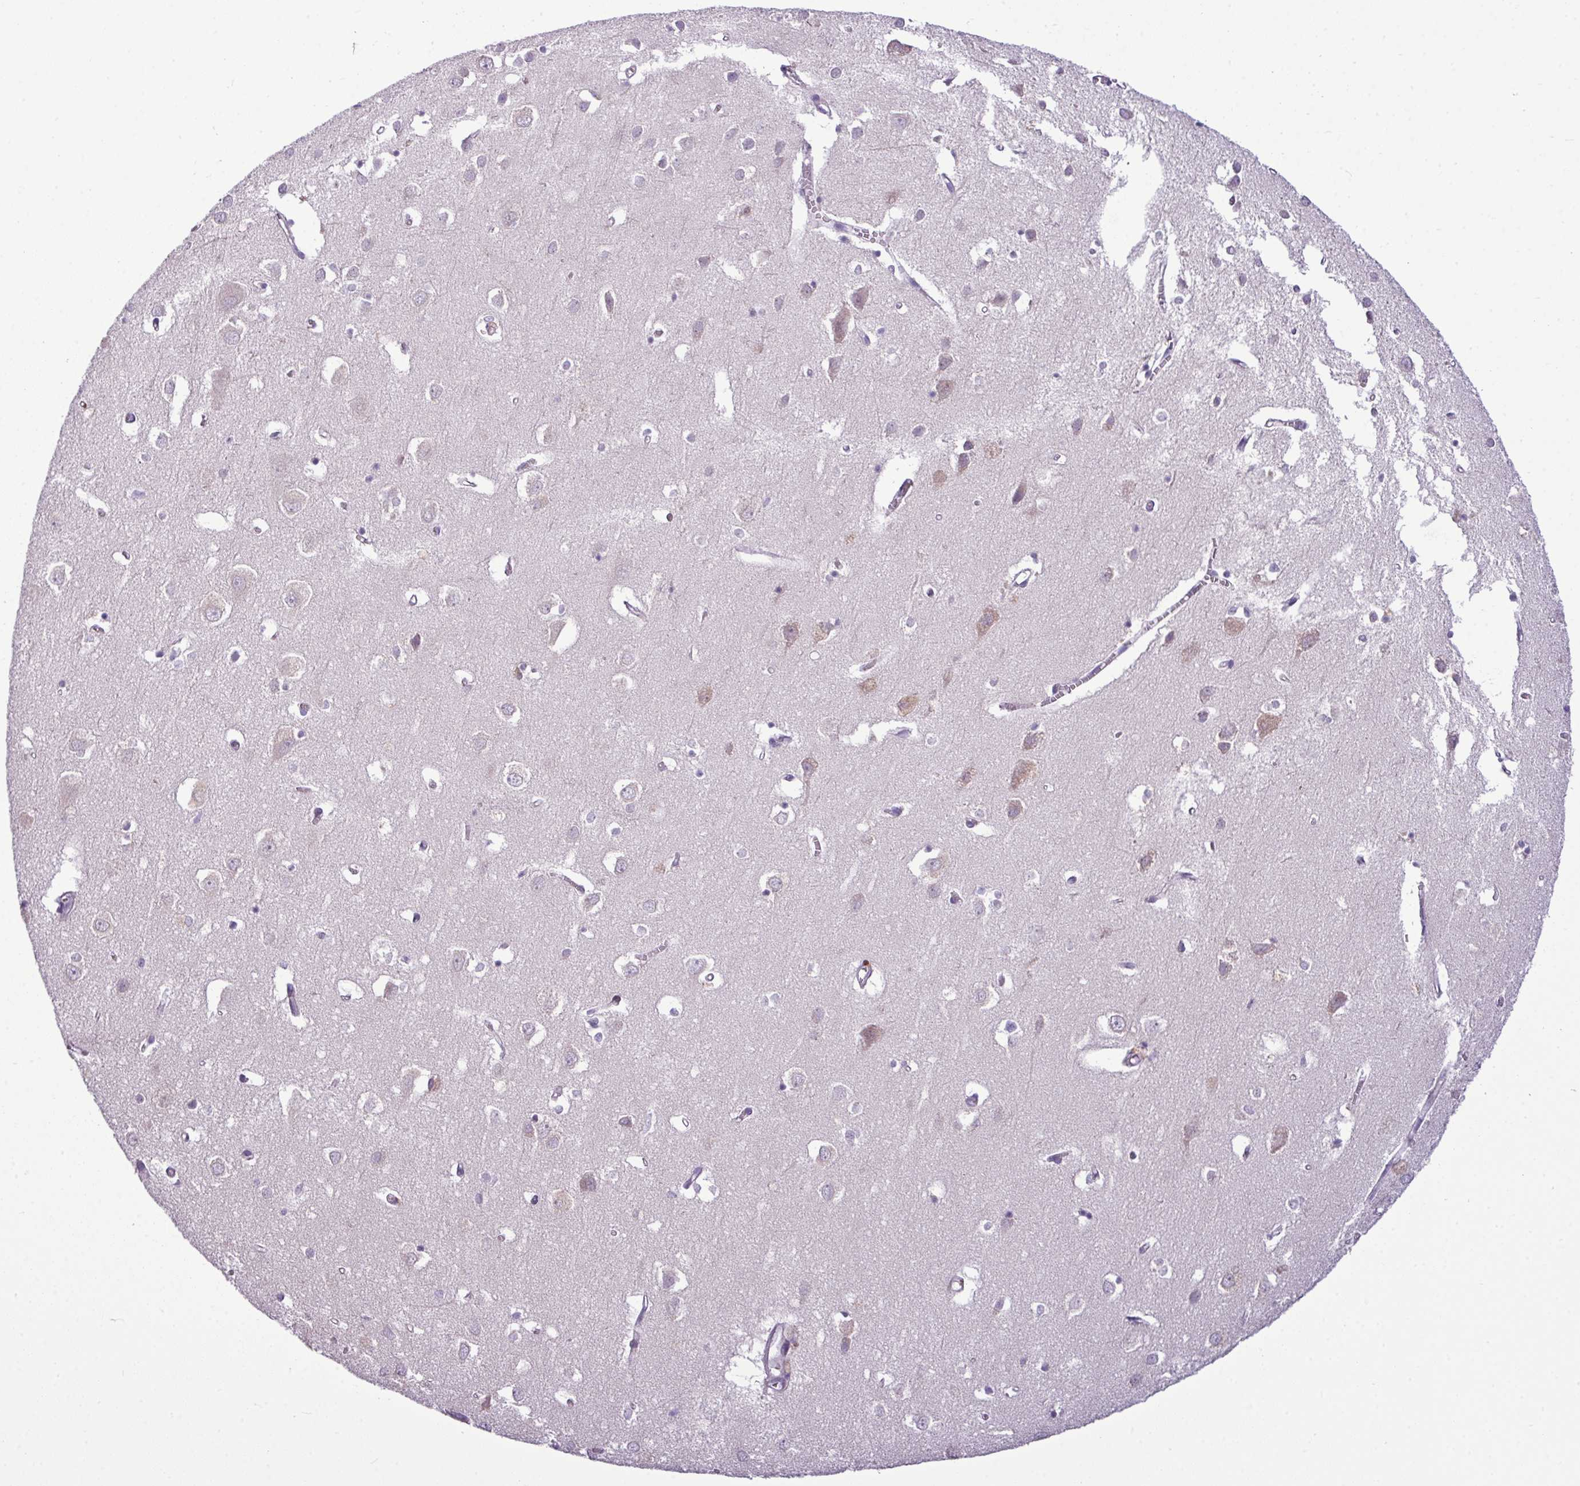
{"staining": {"intensity": "negative", "quantity": "none", "location": "none"}, "tissue": "cerebral cortex", "cell_type": "Endothelial cells", "image_type": "normal", "snomed": [{"axis": "morphology", "description": "Normal tissue, NOS"}, {"axis": "topography", "description": "Cerebral cortex"}], "caption": "Immunohistochemistry (IHC) micrograph of normal cerebral cortex: cerebral cortex stained with DAB demonstrates no significant protein positivity in endothelial cells. The staining was performed using DAB to visualize the protein expression in brown, while the nuclei were stained in blue with hematoxylin (Magnification: 20x).", "gene": "IL17A", "patient": {"sex": "male", "age": 70}}